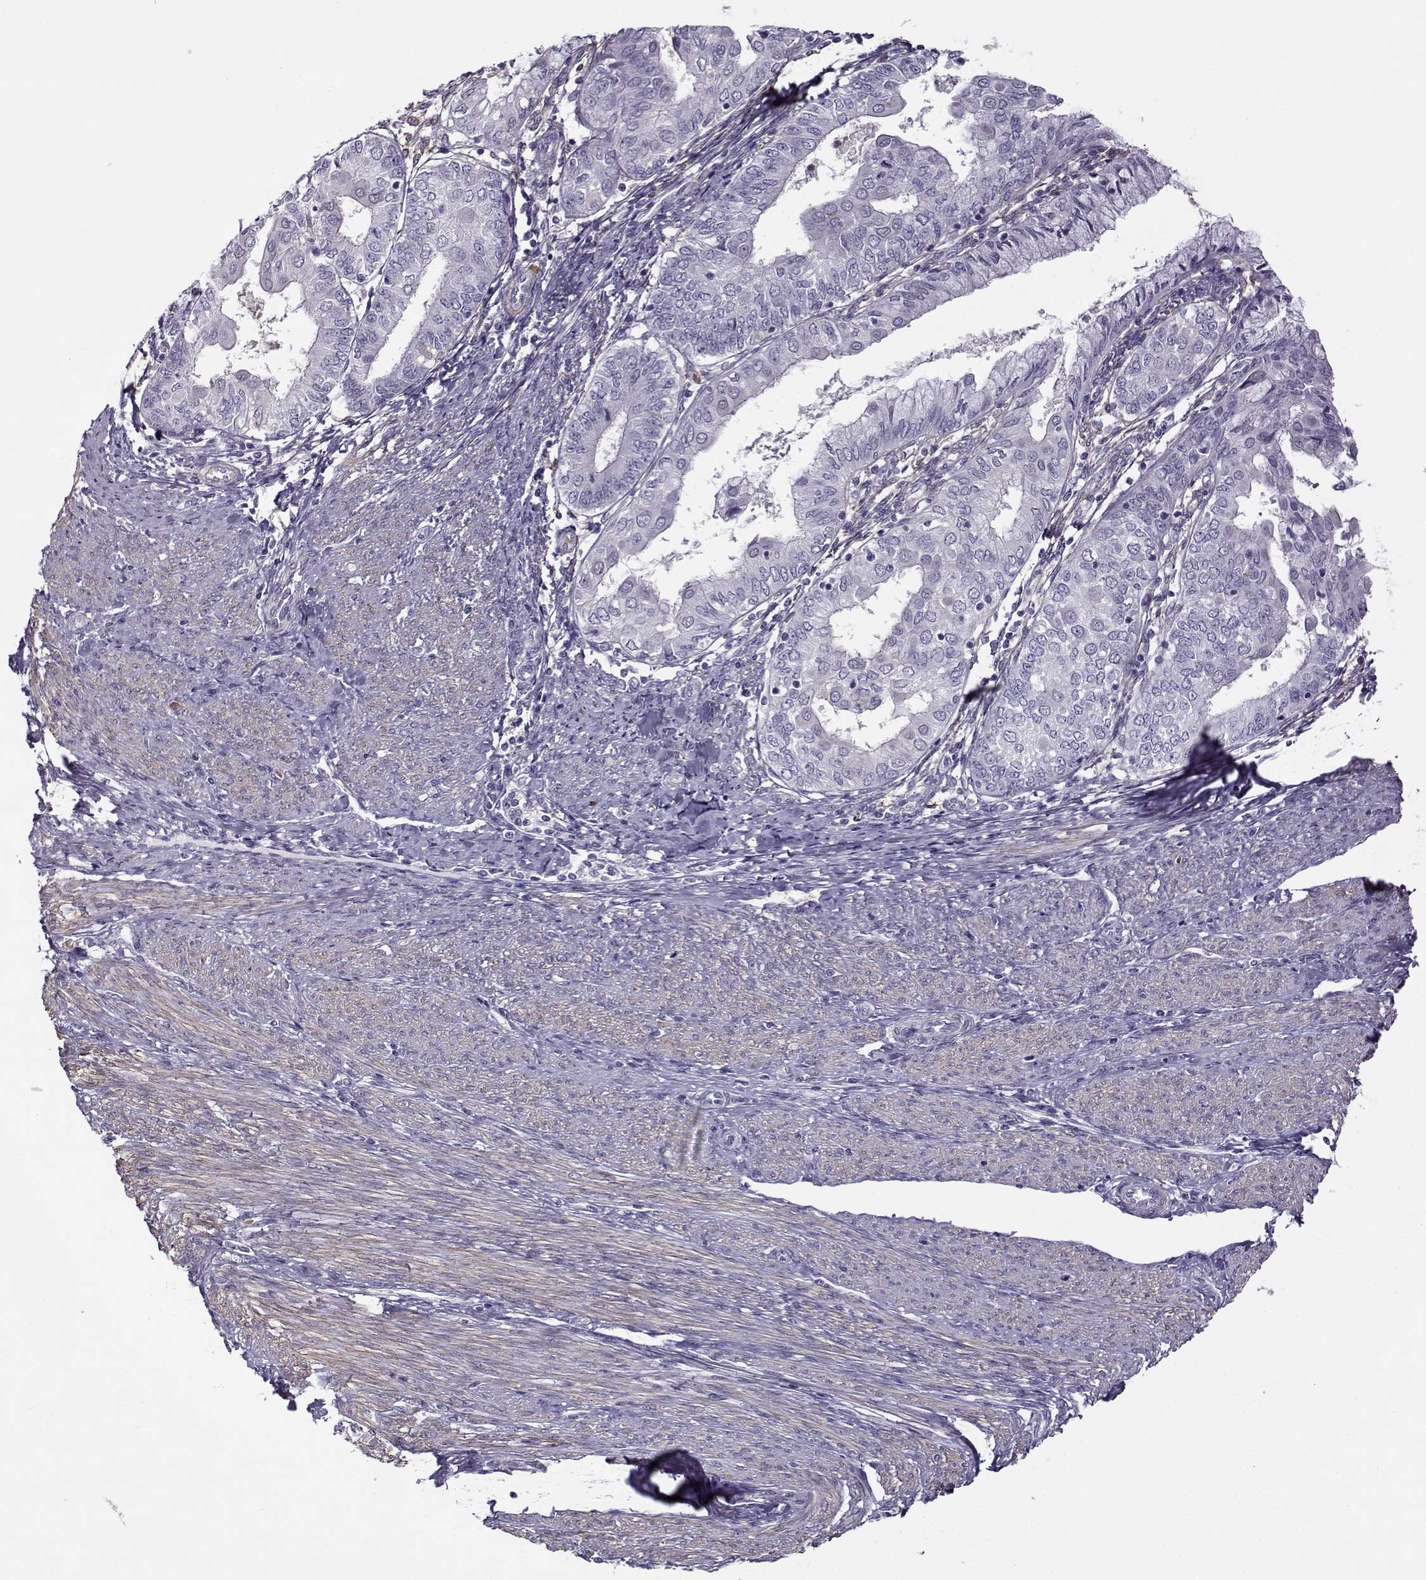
{"staining": {"intensity": "negative", "quantity": "none", "location": "none"}, "tissue": "endometrial cancer", "cell_type": "Tumor cells", "image_type": "cancer", "snomed": [{"axis": "morphology", "description": "Adenocarcinoma, NOS"}, {"axis": "topography", "description": "Endometrium"}], "caption": "Human adenocarcinoma (endometrial) stained for a protein using immunohistochemistry (IHC) shows no expression in tumor cells.", "gene": "UCP3", "patient": {"sex": "female", "age": 68}}